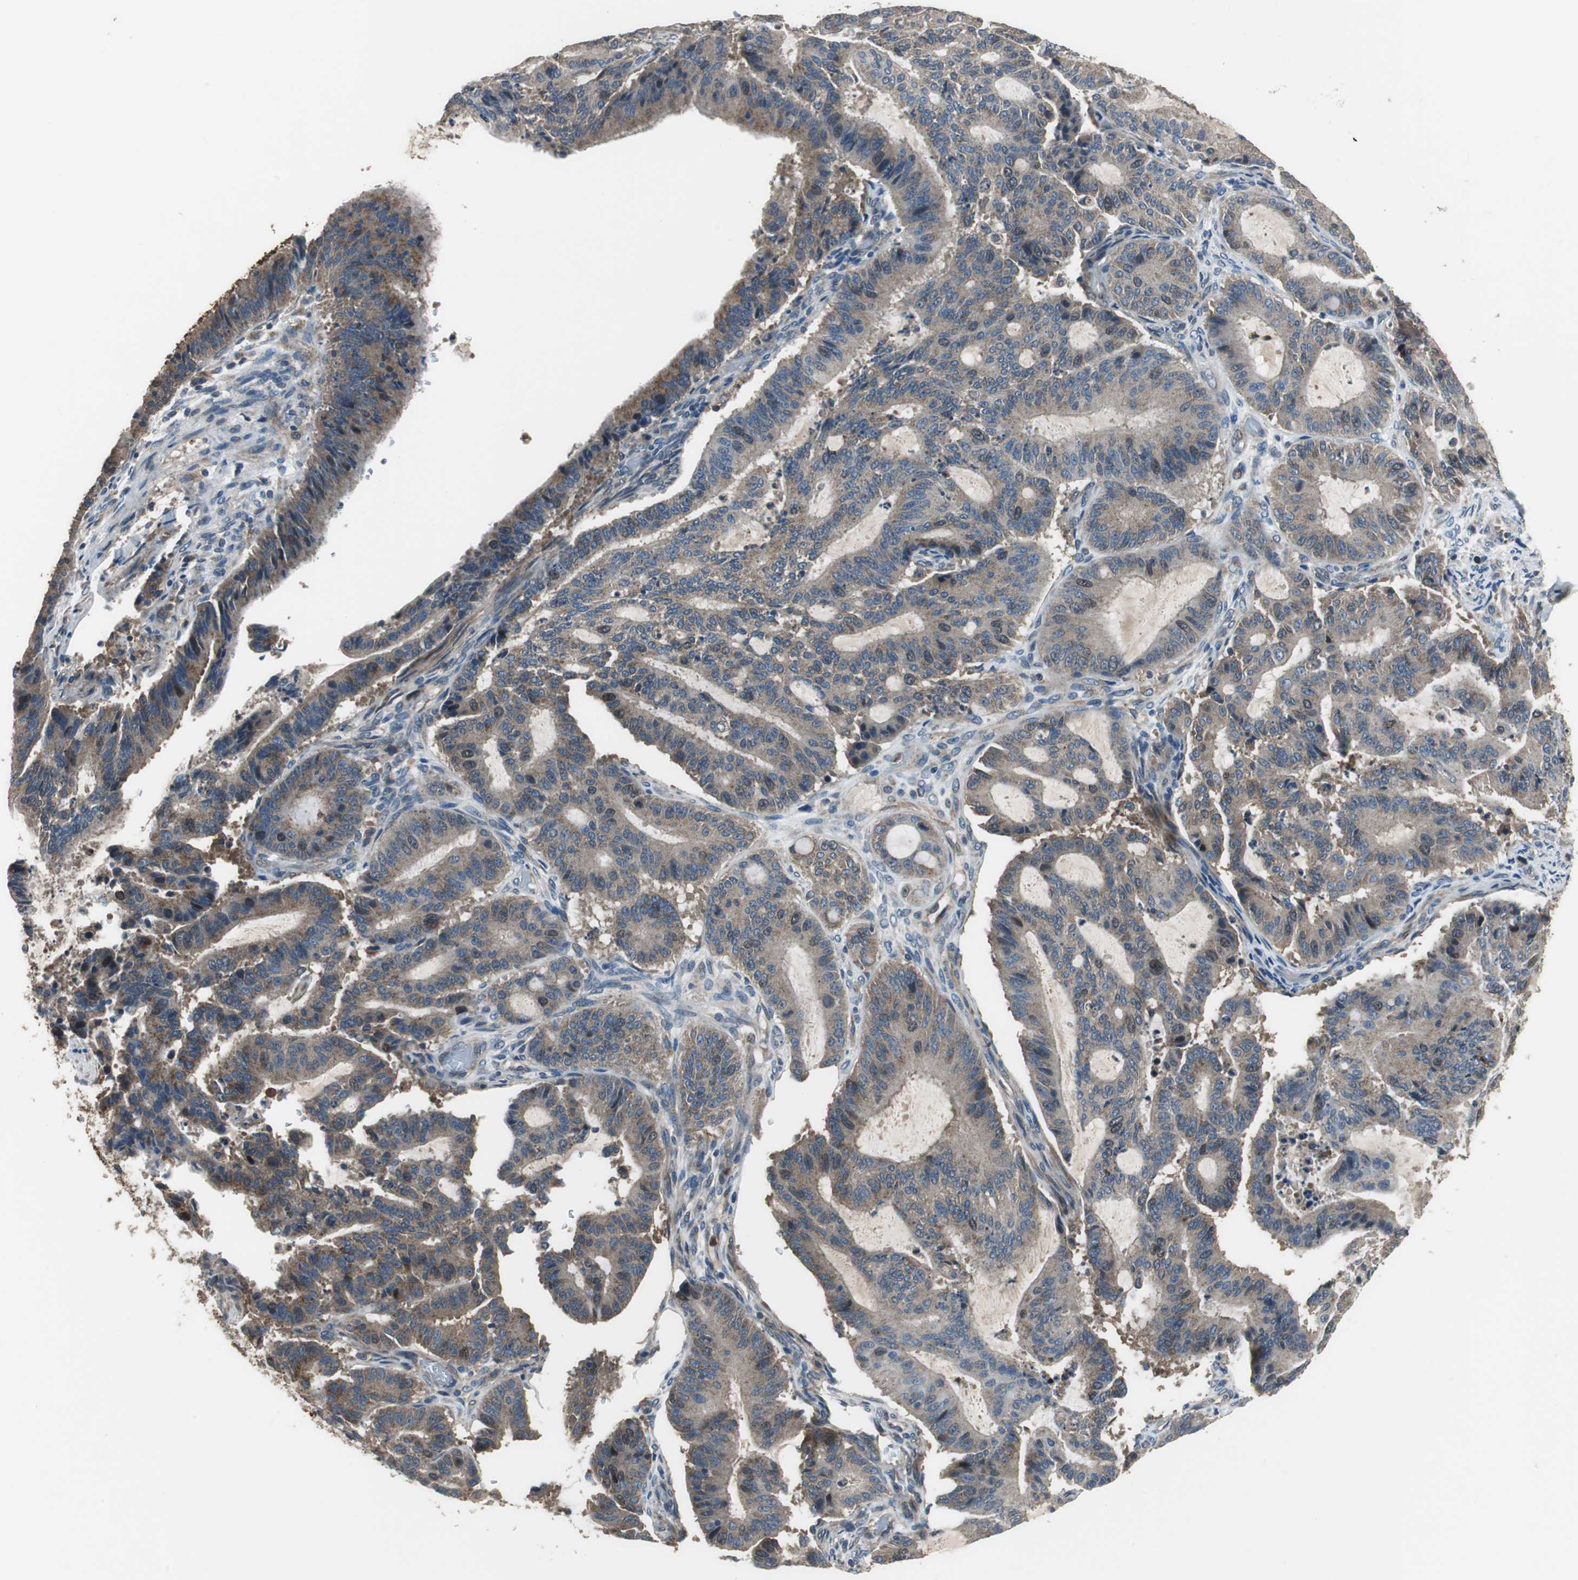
{"staining": {"intensity": "moderate", "quantity": "25%-75%", "location": "cytoplasmic/membranous,nuclear"}, "tissue": "liver cancer", "cell_type": "Tumor cells", "image_type": "cancer", "snomed": [{"axis": "morphology", "description": "Cholangiocarcinoma"}, {"axis": "topography", "description": "Liver"}], "caption": "Protein staining of liver cancer tissue displays moderate cytoplasmic/membranous and nuclear expression in about 25%-75% of tumor cells.", "gene": "PI4KB", "patient": {"sex": "female", "age": 73}}